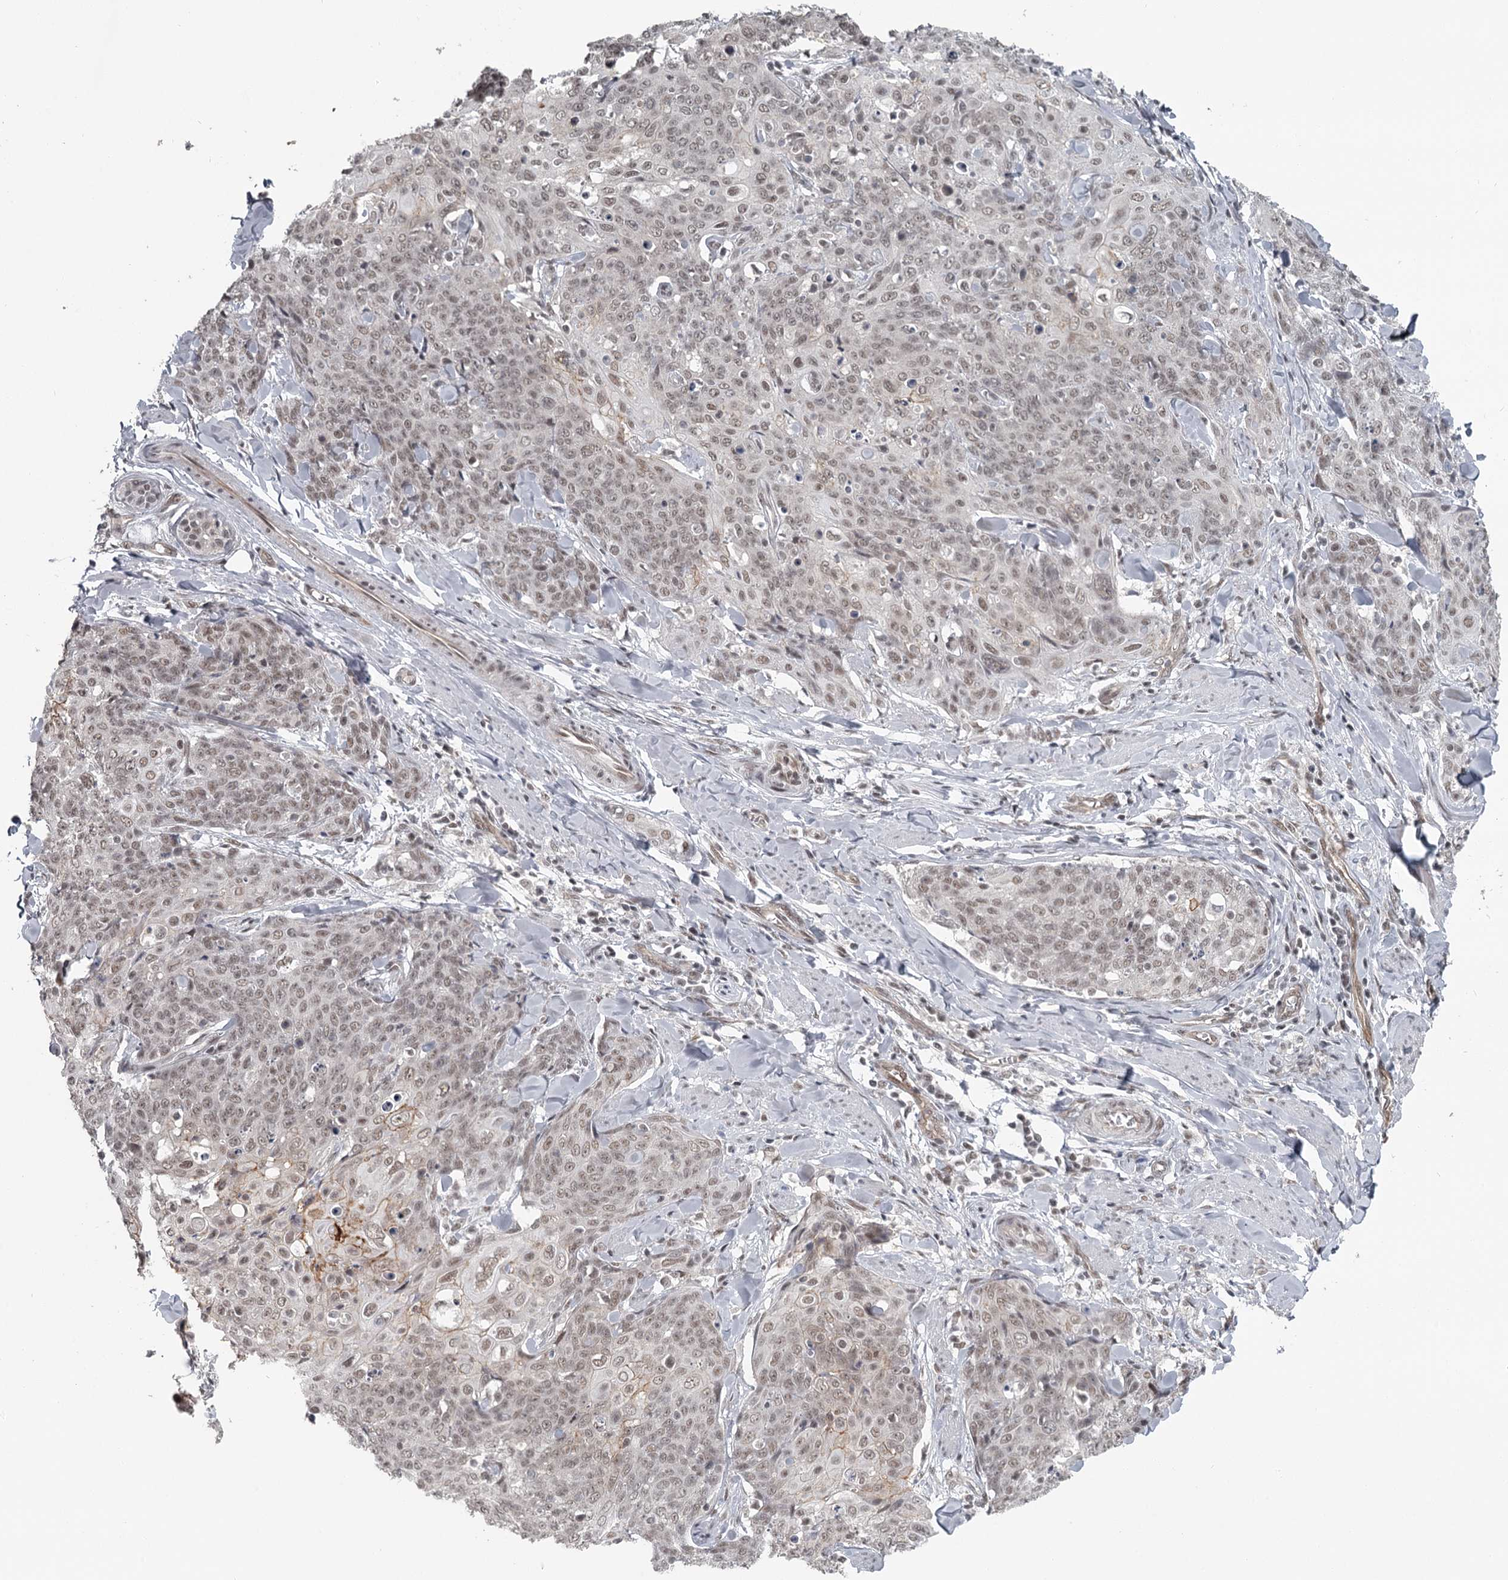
{"staining": {"intensity": "weak", "quantity": ">75%", "location": "nuclear"}, "tissue": "skin cancer", "cell_type": "Tumor cells", "image_type": "cancer", "snomed": [{"axis": "morphology", "description": "Squamous cell carcinoma, NOS"}, {"axis": "topography", "description": "Skin"}, {"axis": "topography", "description": "Vulva"}], "caption": "Approximately >75% of tumor cells in human skin cancer display weak nuclear protein staining as visualized by brown immunohistochemical staining.", "gene": "FAM13C", "patient": {"sex": "female", "age": 85}}